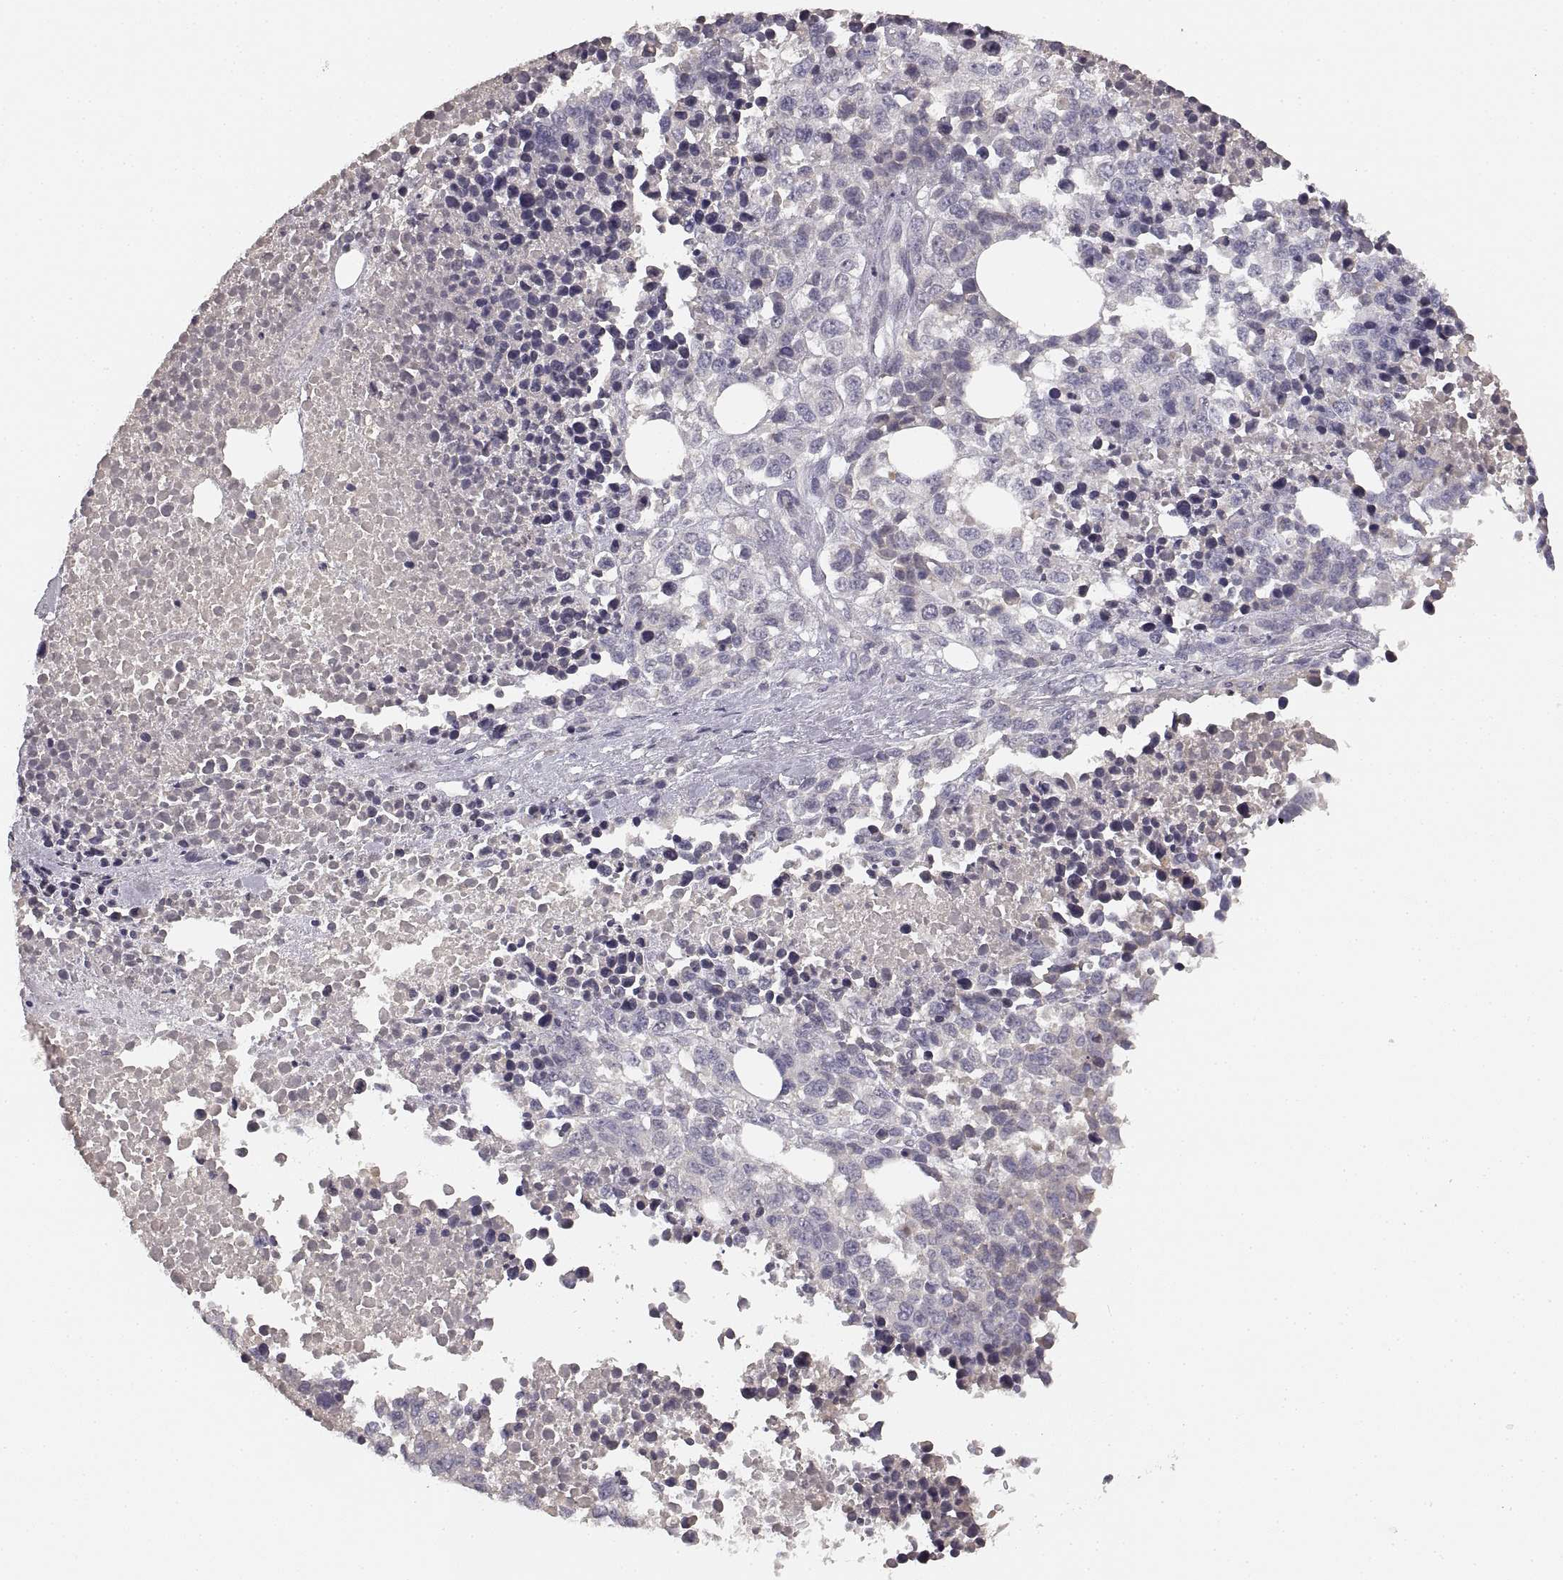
{"staining": {"intensity": "negative", "quantity": "none", "location": "none"}, "tissue": "melanoma", "cell_type": "Tumor cells", "image_type": "cancer", "snomed": [{"axis": "morphology", "description": "Malignant melanoma, Metastatic site"}, {"axis": "topography", "description": "Skin"}], "caption": "This is an immunohistochemistry (IHC) image of malignant melanoma (metastatic site). There is no expression in tumor cells.", "gene": "RUNDC3A", "patient": {"sex": "male", "age": 84}}